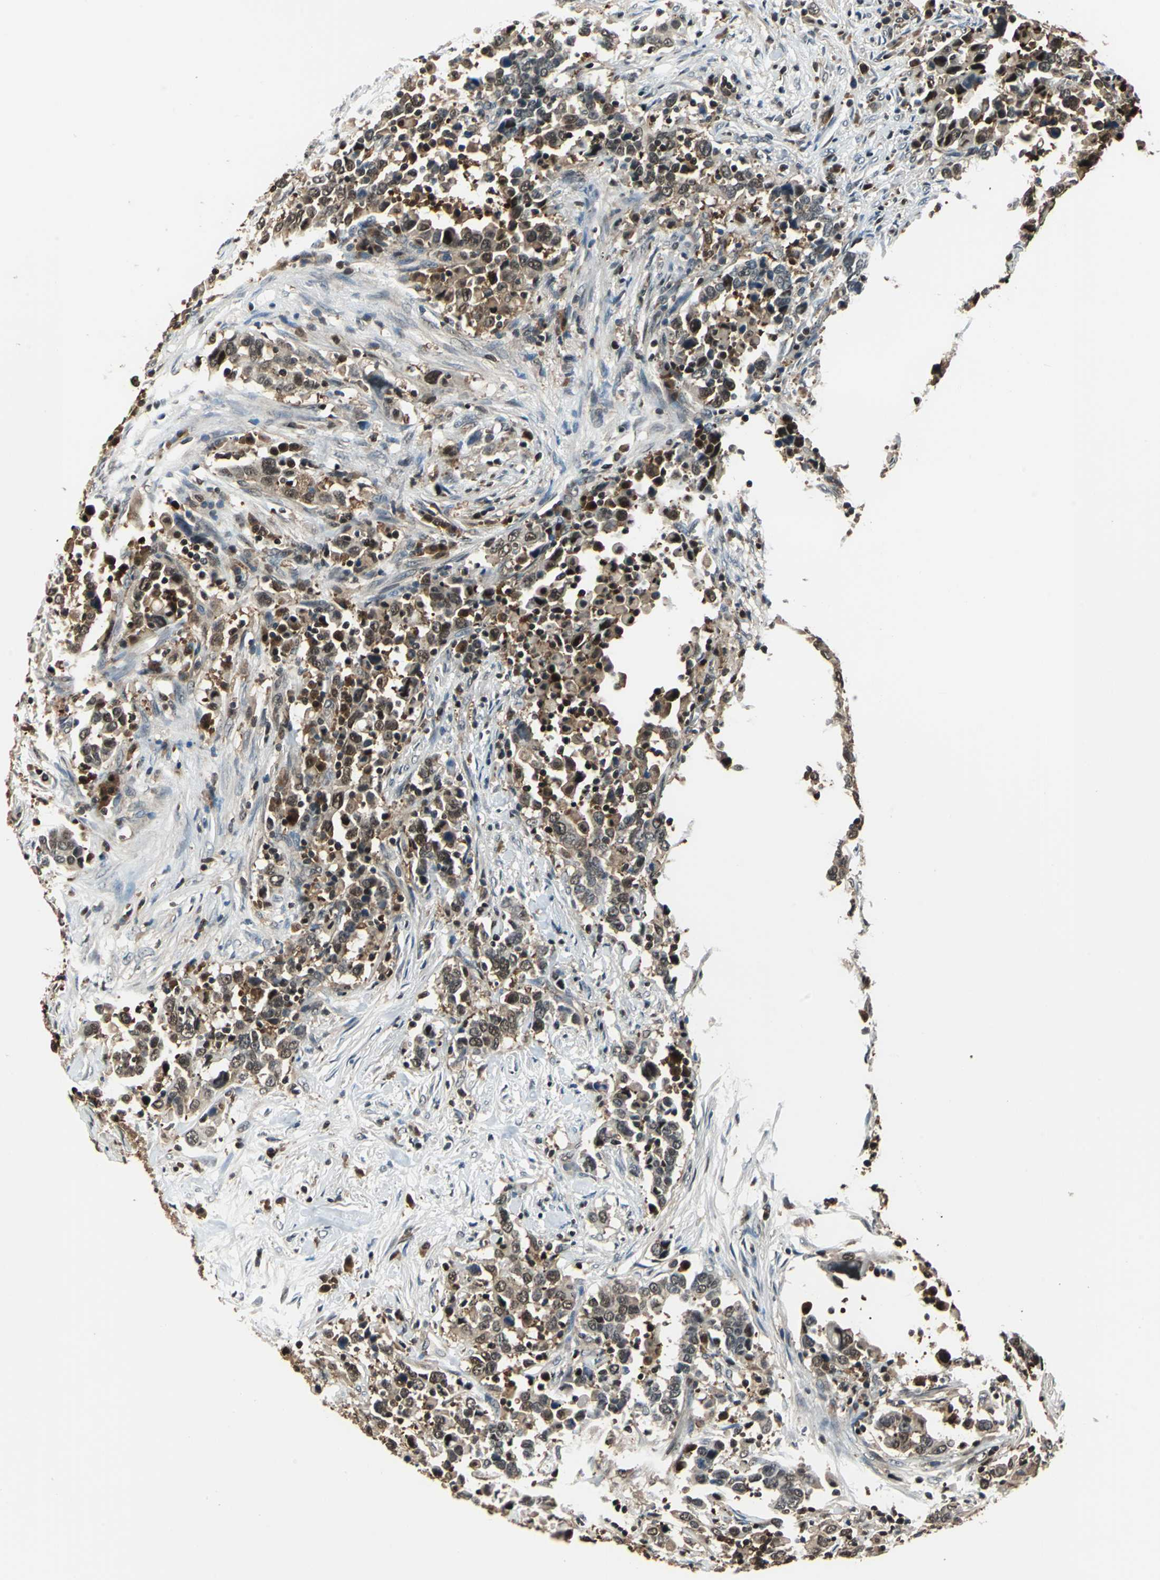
{"staining": {"intensity": "strong", "quantity": ">75%", "location": "cytoplasmic/membranous"}, "tissue": "urothelial cancer", "cell_type": "Tumor cells", "image_type": "cancer", "snomed": [{"axis": "morphology", "description": "Urothelial carcinoma, High grade"}, {"axis": "topography", "description": "Urinary bladder"}], "caption": "Urothelial cancer stained with a protein marker demonstrates strong staining in tumor cells.", "gene": "PSME1", "patient": {"sex": "male", "age": 61}}